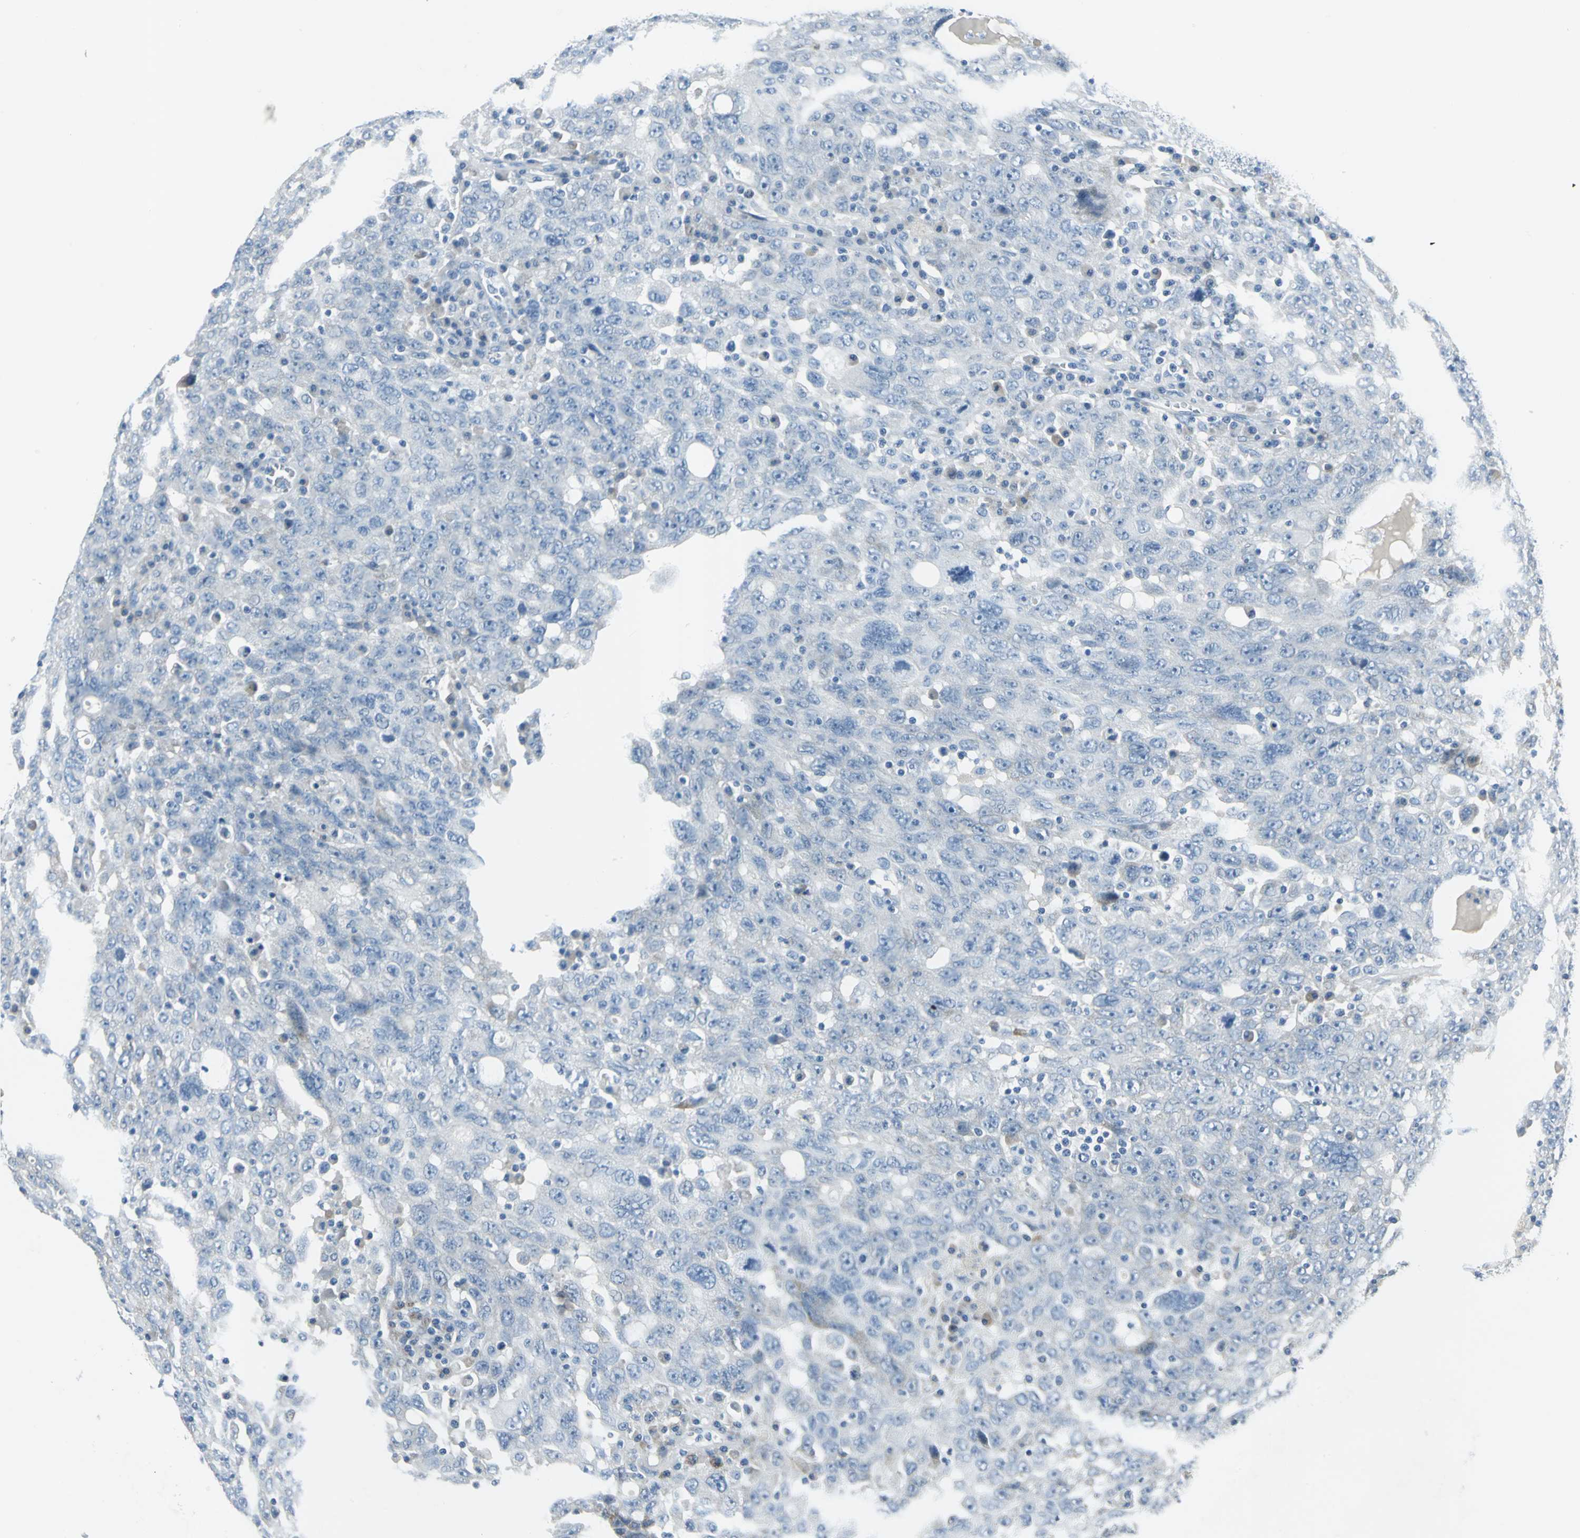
{"staining": {"intensity": "negative", "quantity": "none", "location": "none"}, "tissue": "ovarian cancer", "cell_type": "Tumor cells", "image_type": "cancer", "snomed": [{"axis": "morphology", "description": "Carcinoma, endometroid"}, {"axis": "topography", "description": "Ovary"}], "caption": "Endometroid carcinoma (ovarian) stained for a protein using immunohistochemistry (IHC) exhibits no staining tumor cells.", "gene": "DNAI2", "patient": {"sex": "female", "age": 62}}